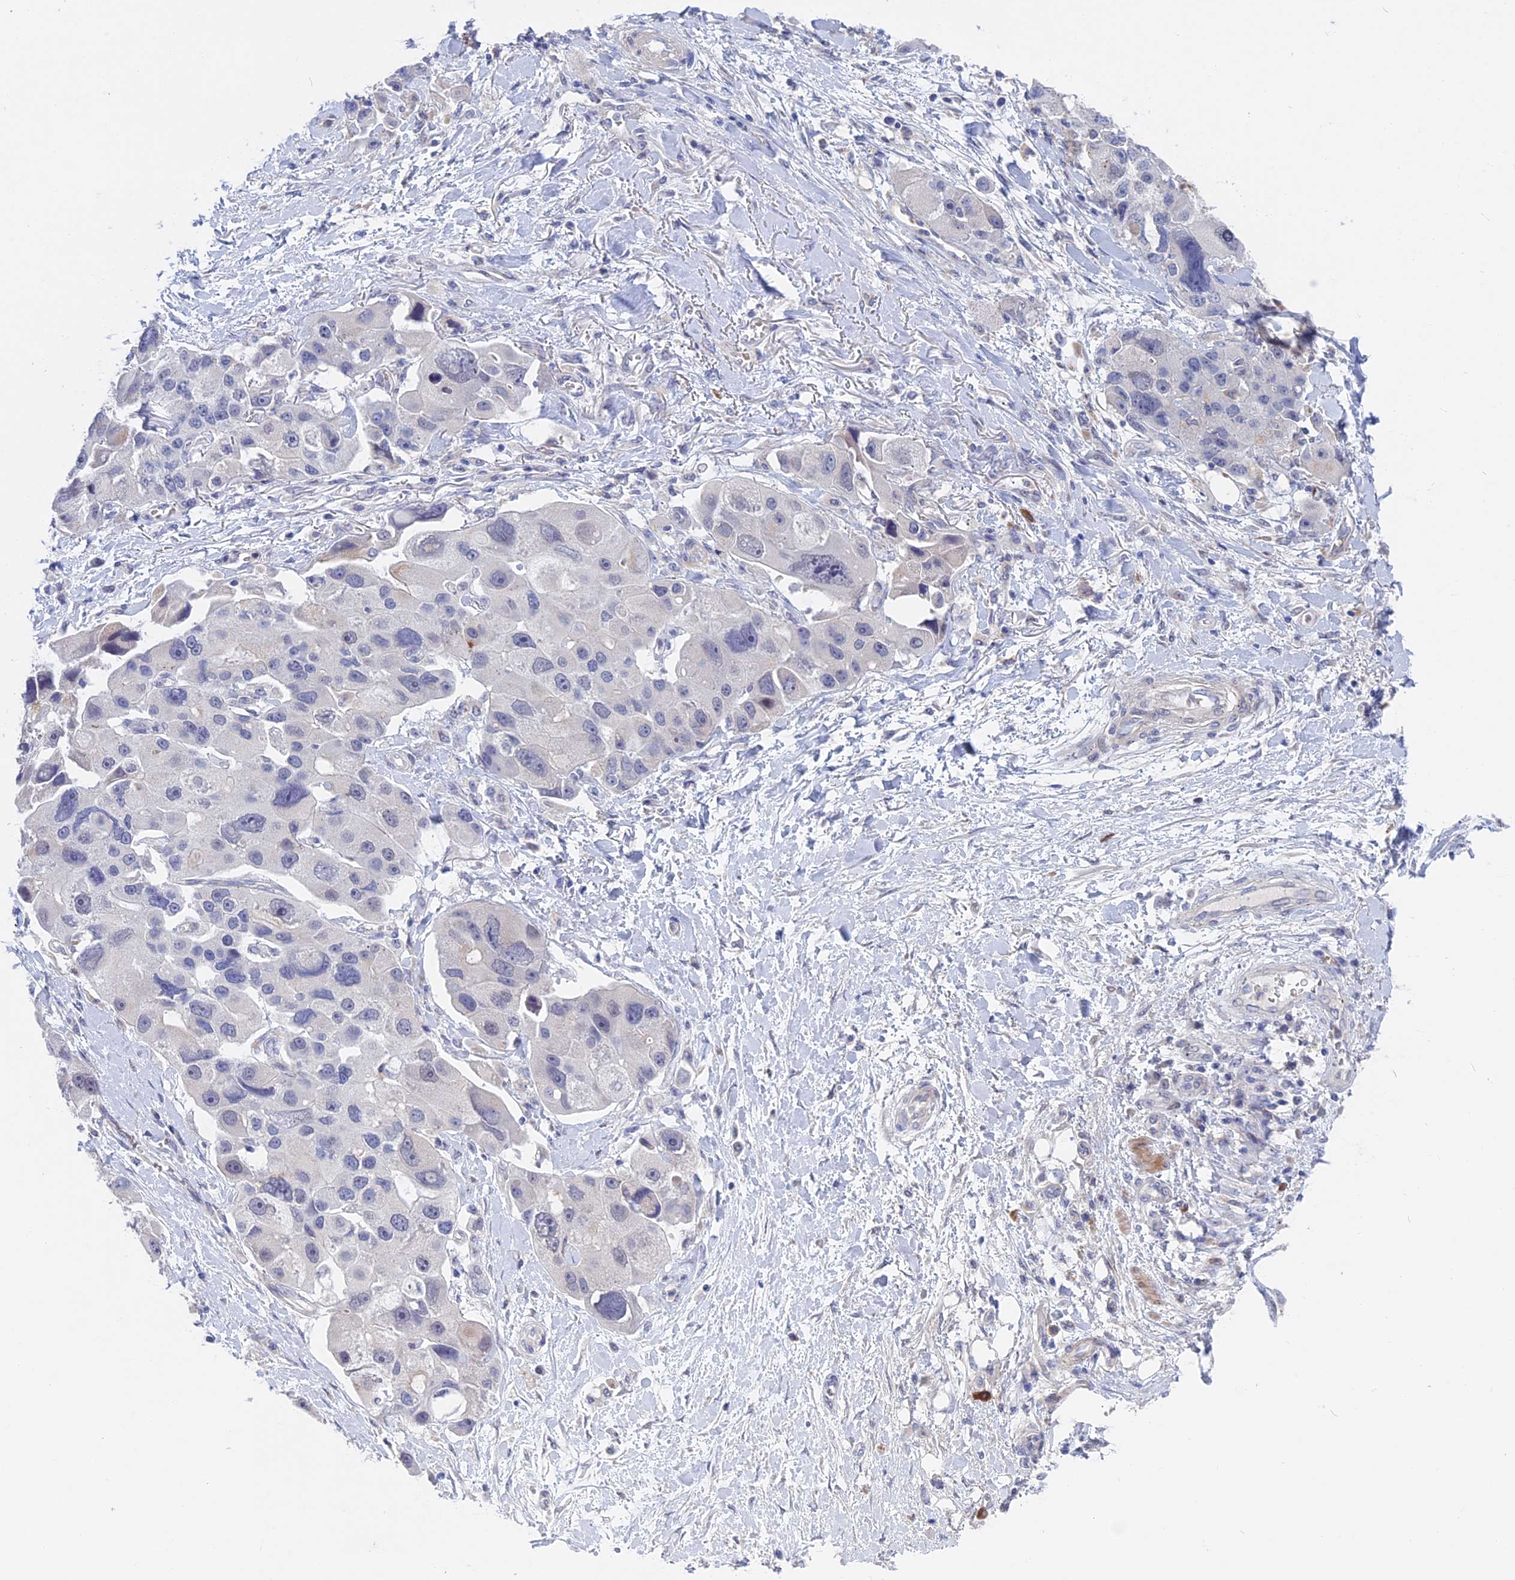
{"staining": {"intensity": "negative", "quantity": "none", "location": "none"}, "tissue": "lung cancer", "cell_type": "Tumor cells", "image_type": "cancer", "snomed": [{"axis": "morphology", "description": "Adenocarcinoma, NOS"}, {"axis": "topography", "description": "Lung"}], "caption": "This is an immunohistochemistry micrograph of lung adenocarcinoma. There is no positivity in tumor cells.", "gene": "SLC2A6", "patient": {"sex": "female", "age": 54}}